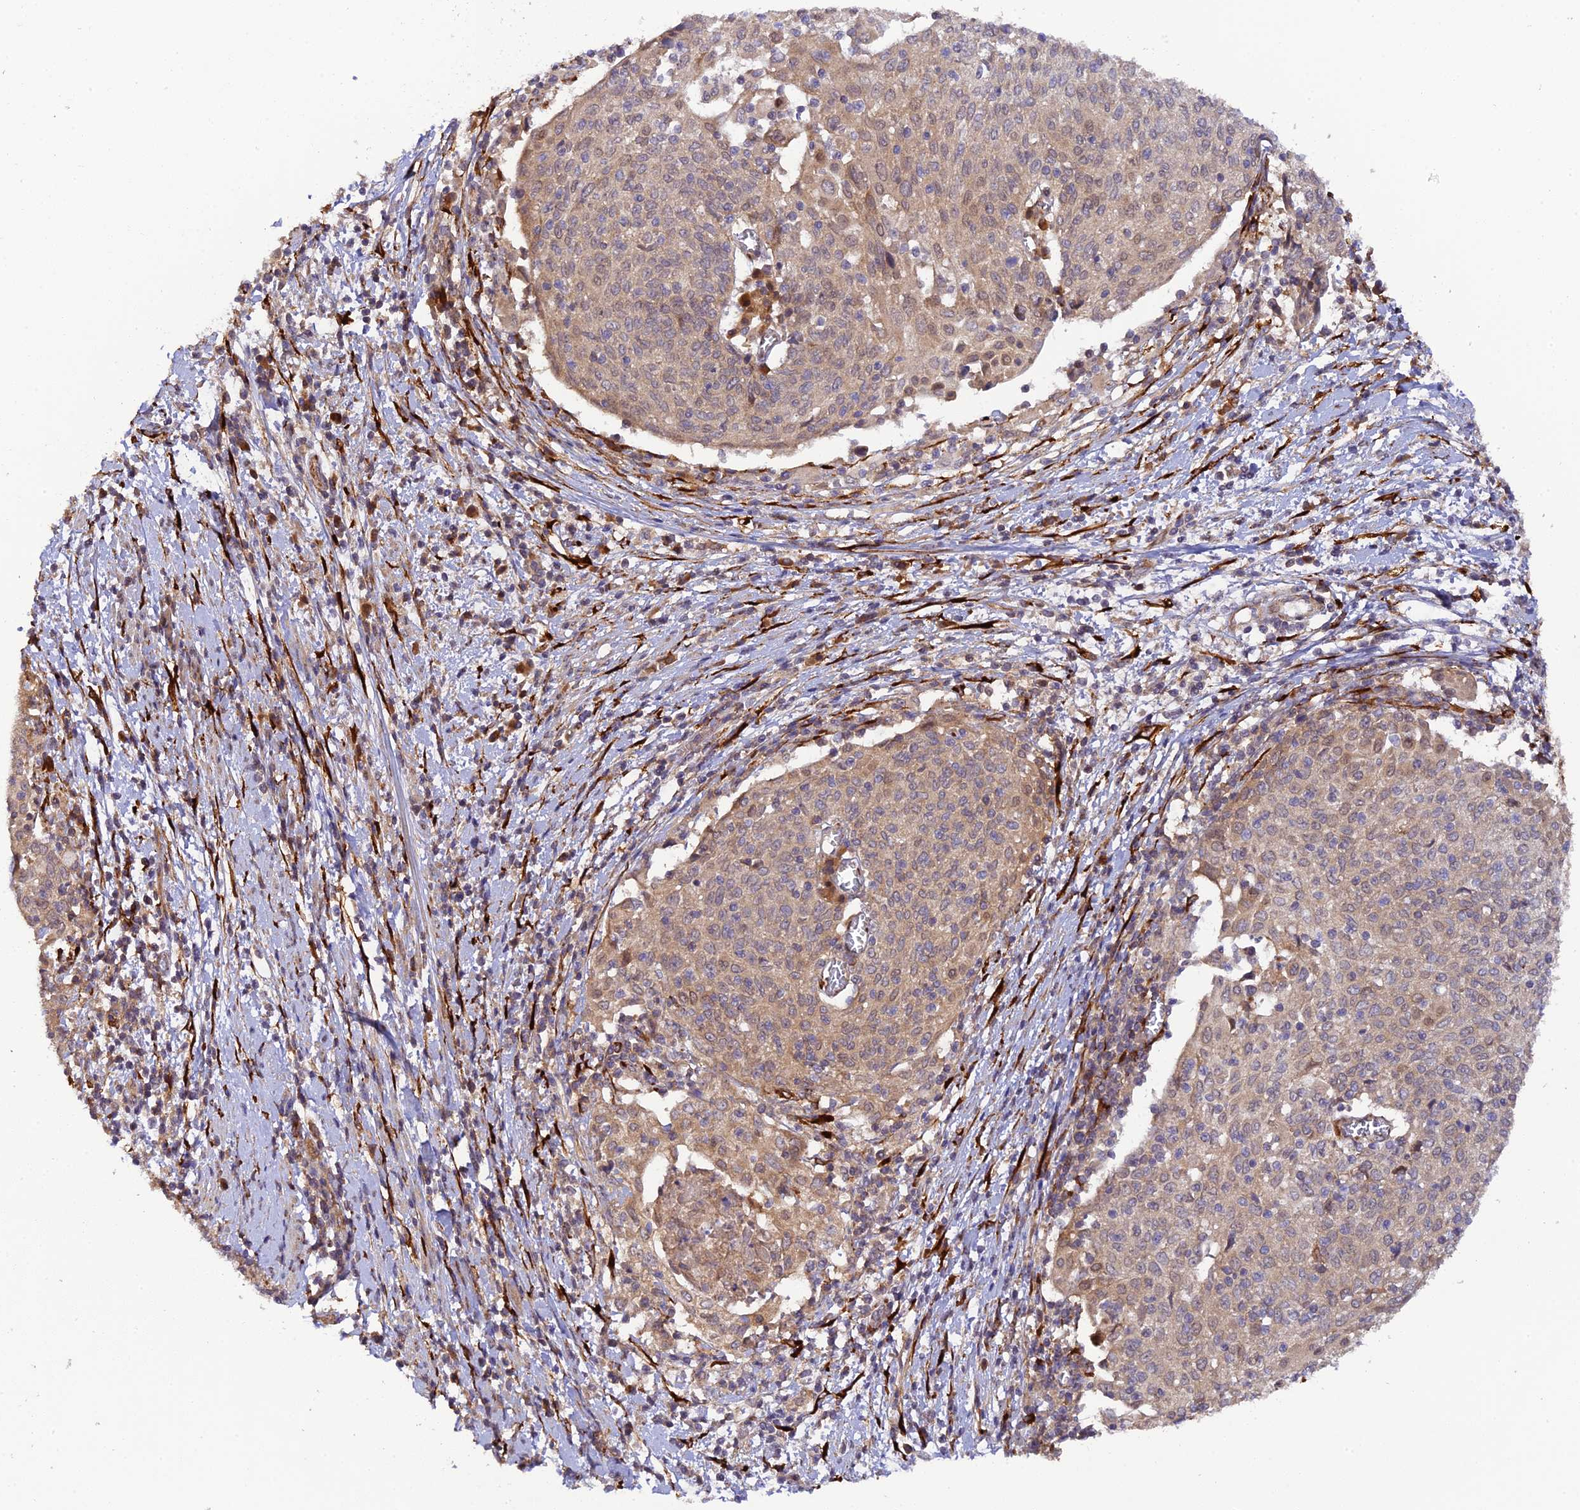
{"staining": {"intensity": "weak", "quantity": ">75%", "location": "cytoplasmic/membranous,nuclear"}, "tissue": "cervical cancer", "cell_type": "Tumor cells", "image_type": "cancer", "snomed": [{"axis": "morphology", "description": "Squamous cell carcinoma, NOS"}, {"axis": "topography", "description": "Cervix"}], "caption": "Weak cytoplasmic/membranous and nuclear staining for a protein is appreciated in about >75% of tumor cells of cervical cancer (squamous cell carcinoma) using immunohistochemistry.", "gene": "P3H3", "patient": {"sex": "female", "age": 52}}